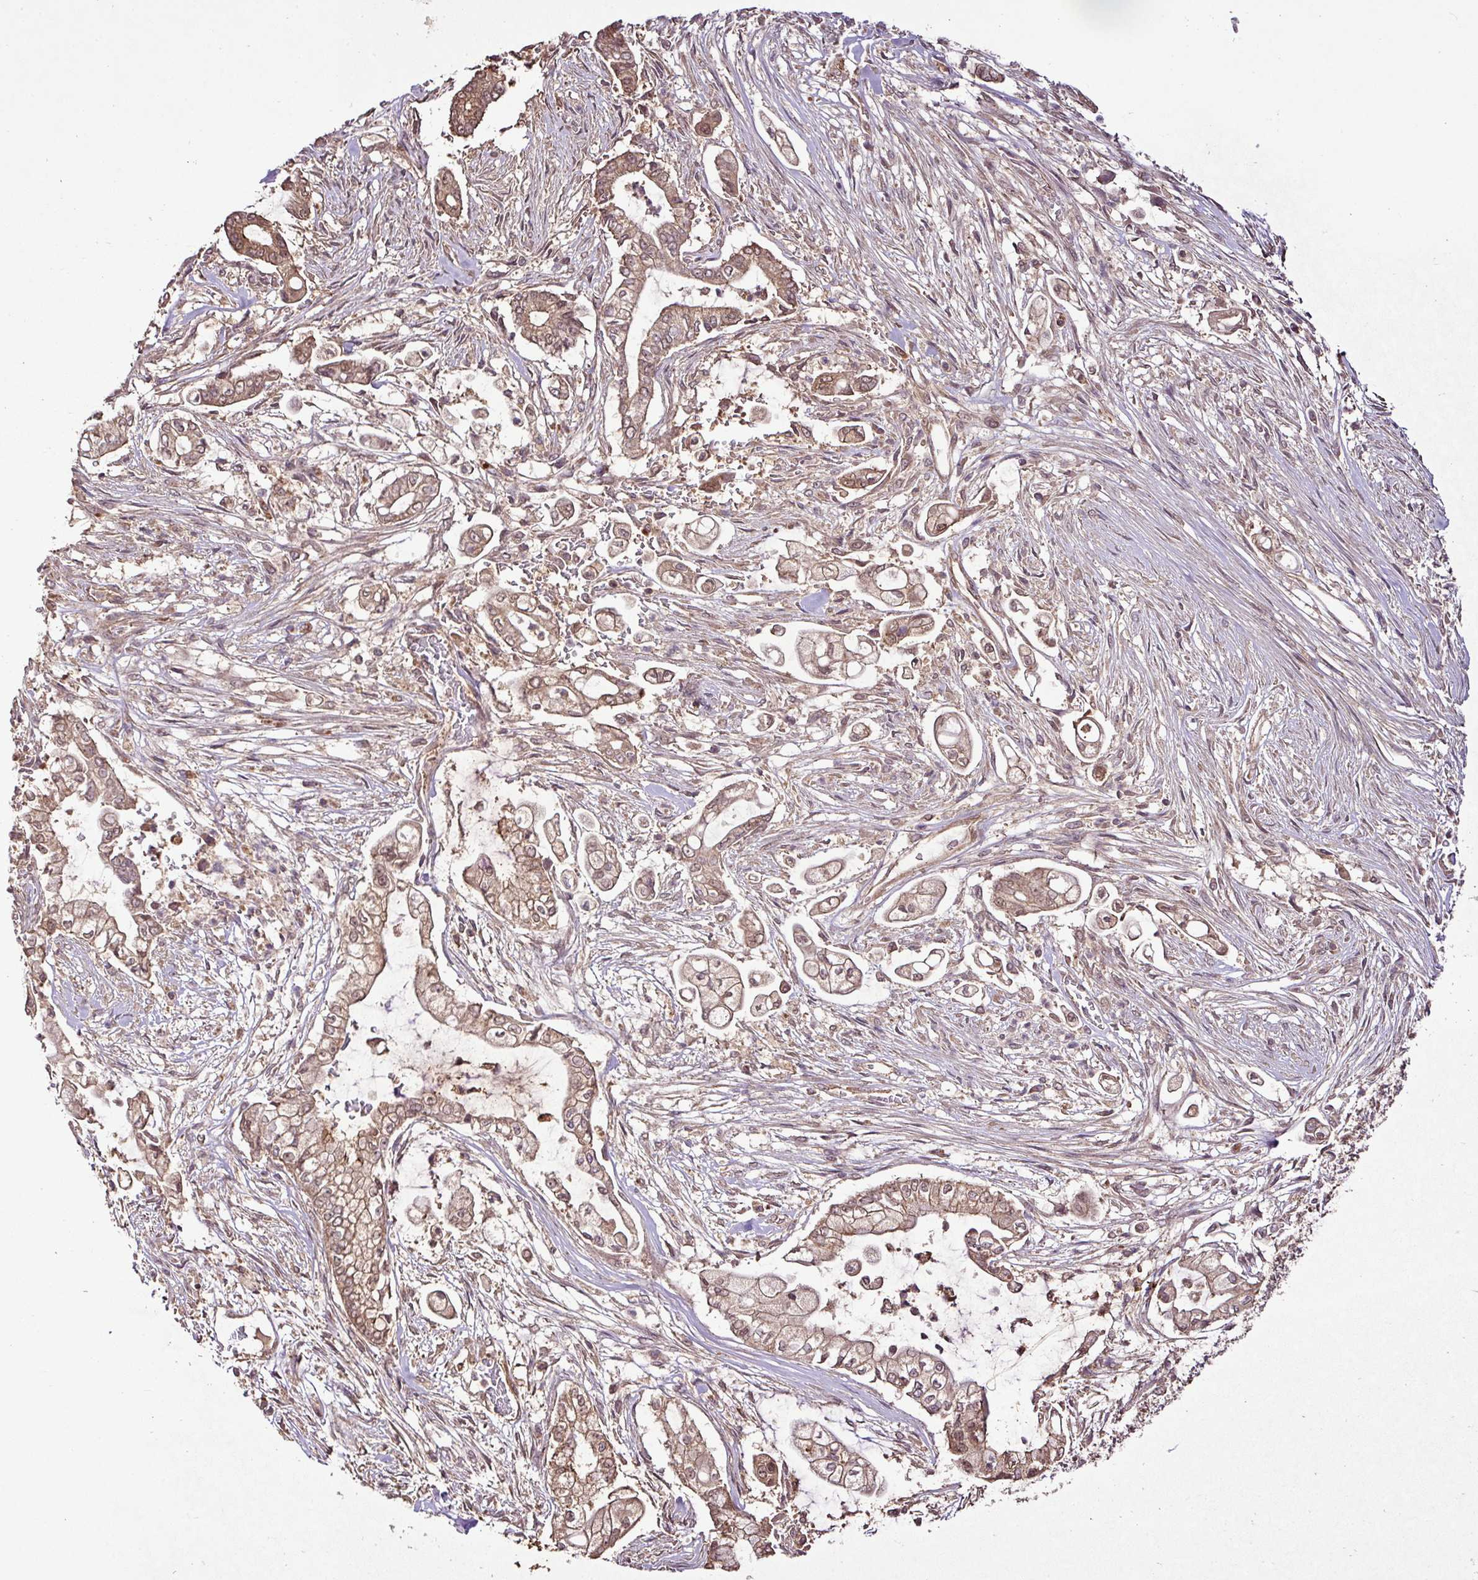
{"staining": {"intensity": "moderate", "quantity": ">75%", "location": "cytoplasmic/membranous,nuclear"}, "tissue": "pancreatic cancer", "cell_type": "Tumor cells", "image_type": "cancer", "snomed": [{"axis": "morphology", "description": "Adenocarcinoma, NOS"}, {"axis": "topography", "description": "Pancreas"}], "caption": "Tumor cells exhibit medium levels of moderate cytoplasmic/membranous and nuclear positivity in approximately >75% of cells in human pancreatic adenocarcinoma.", "gene": "FAIM", "patient": {"sex": "female", "age": 69}}